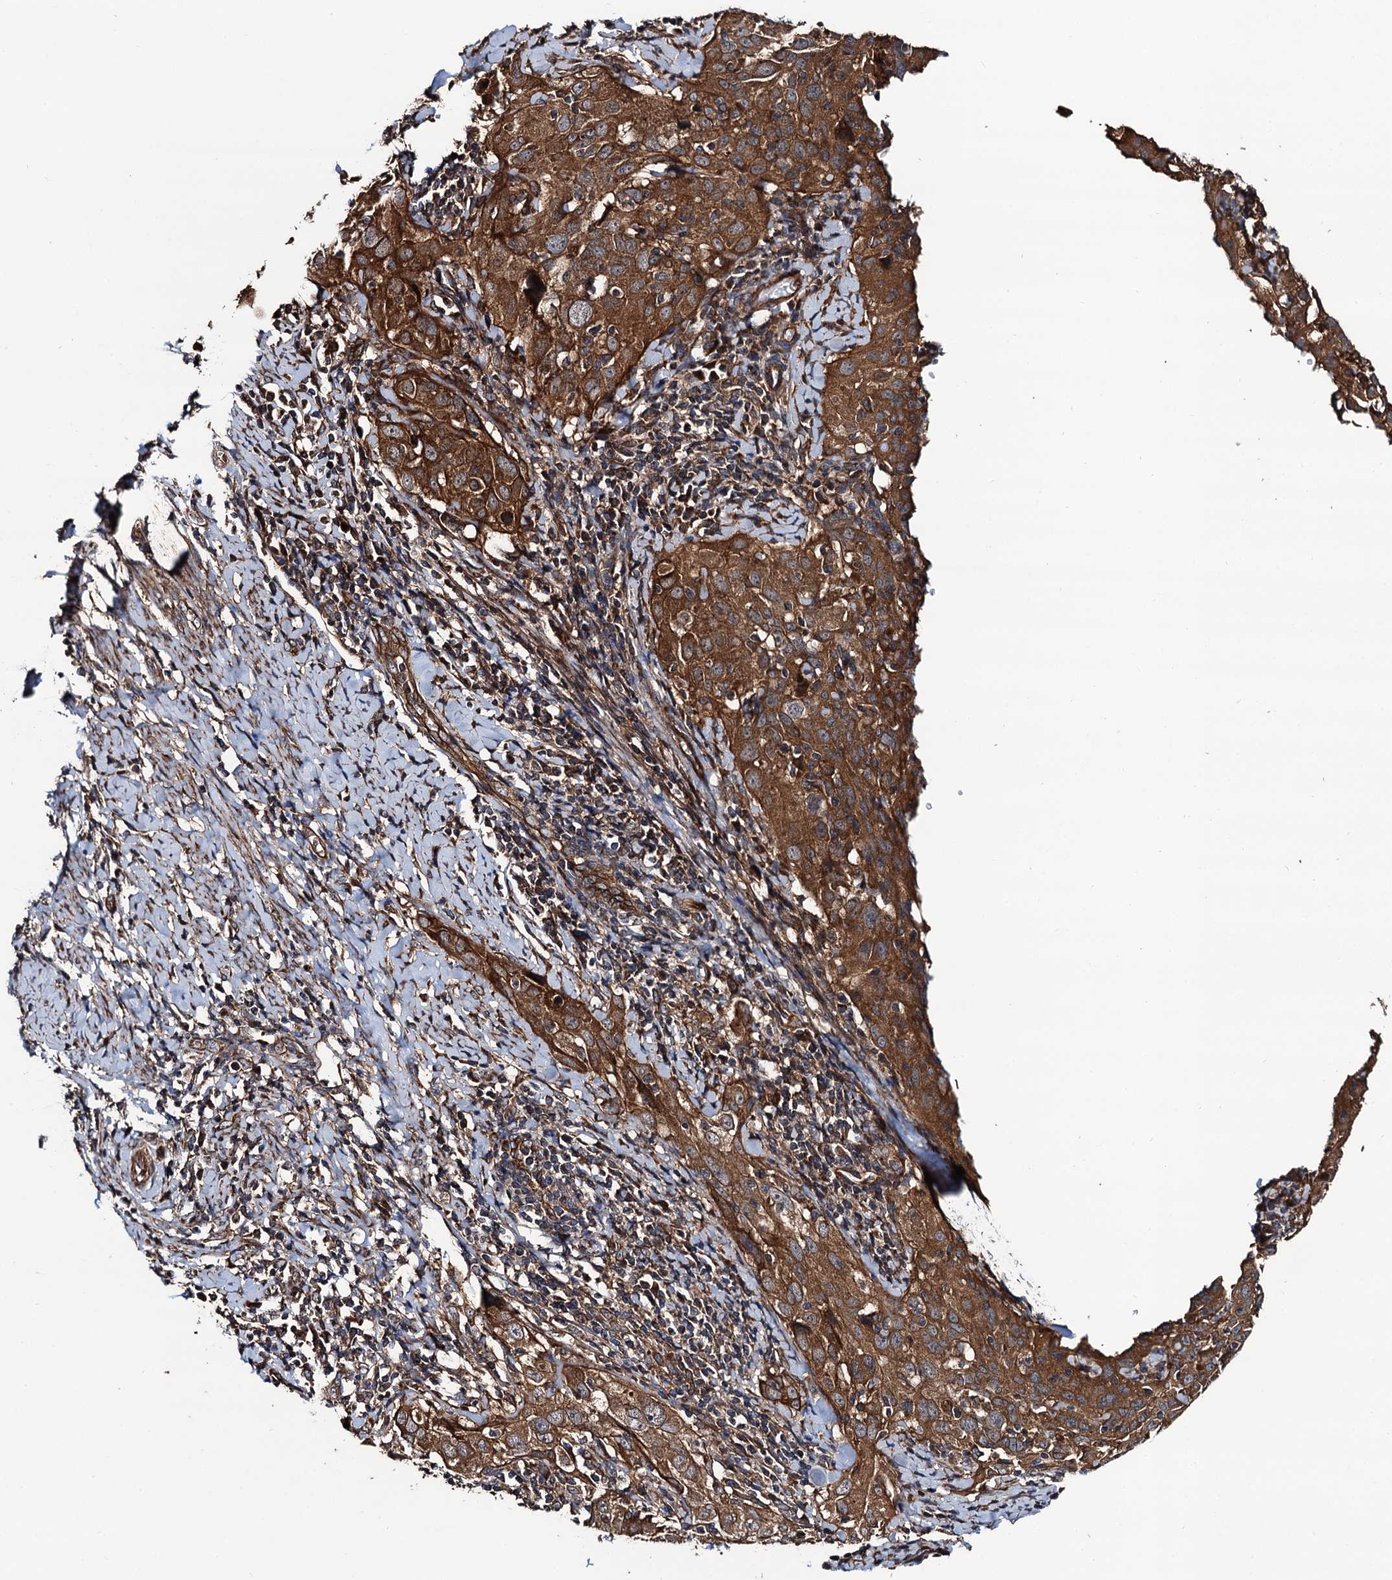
{"staining": {"intensity": "strong", "quantity": ">75%", "location": "cytoplasmic/membranous"}, "tissue": "cervical cancer", "cell_type": "Tumor cells", "image_type": "cancer", "snomed": [{"axis": "morphology", "description": "Squamous cell carcinoma, NOS"}, {"axis": "topography", "description": "Cervix"}], "caption": "This is an image of immunohistochemistry staining of cervical squamous cell carcinoma, which shows strong expression in the cytoplasmic/membranous of tumor cells.", "gene": "NEK1", "patient": {"sex": "female", "age": 31}}